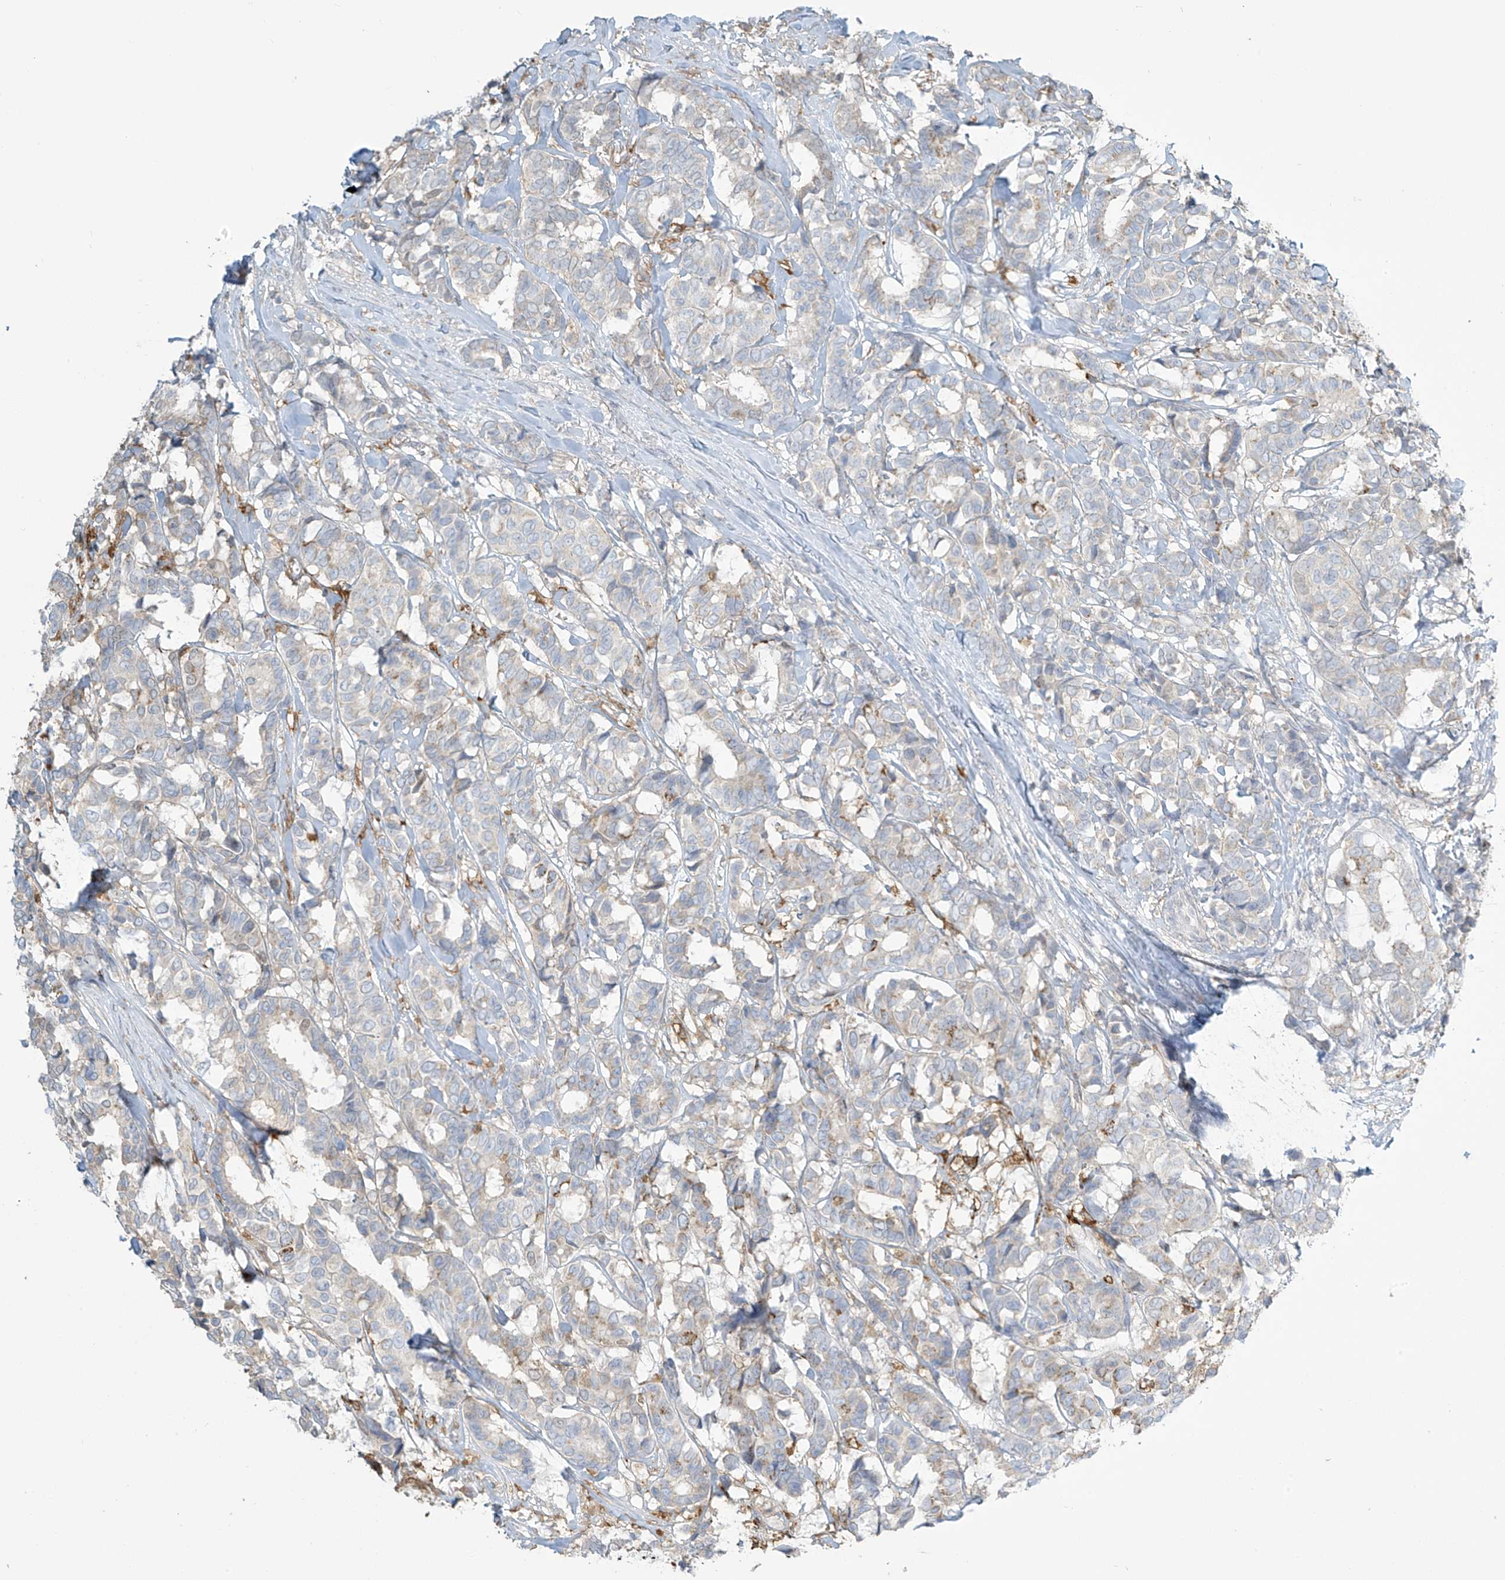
{"staining": {"intensity": "negative", "quantity": "none", "location": "none"}, "tissue": "breast cancer", "cell_type": "Tumor cells", "image_type": "cancer", "snomed": [{"axis": "morphology", "description": "Duct carcinoma"}, {"axis": "topography", "description": "Breast"}], "caption": "An image of breast cancer stained for a protein displays no brown staining in tumor cells. Nuclei are stained in blue.", "gene": "TAGAP", "patient": {"sex": "female", "age": 87}}